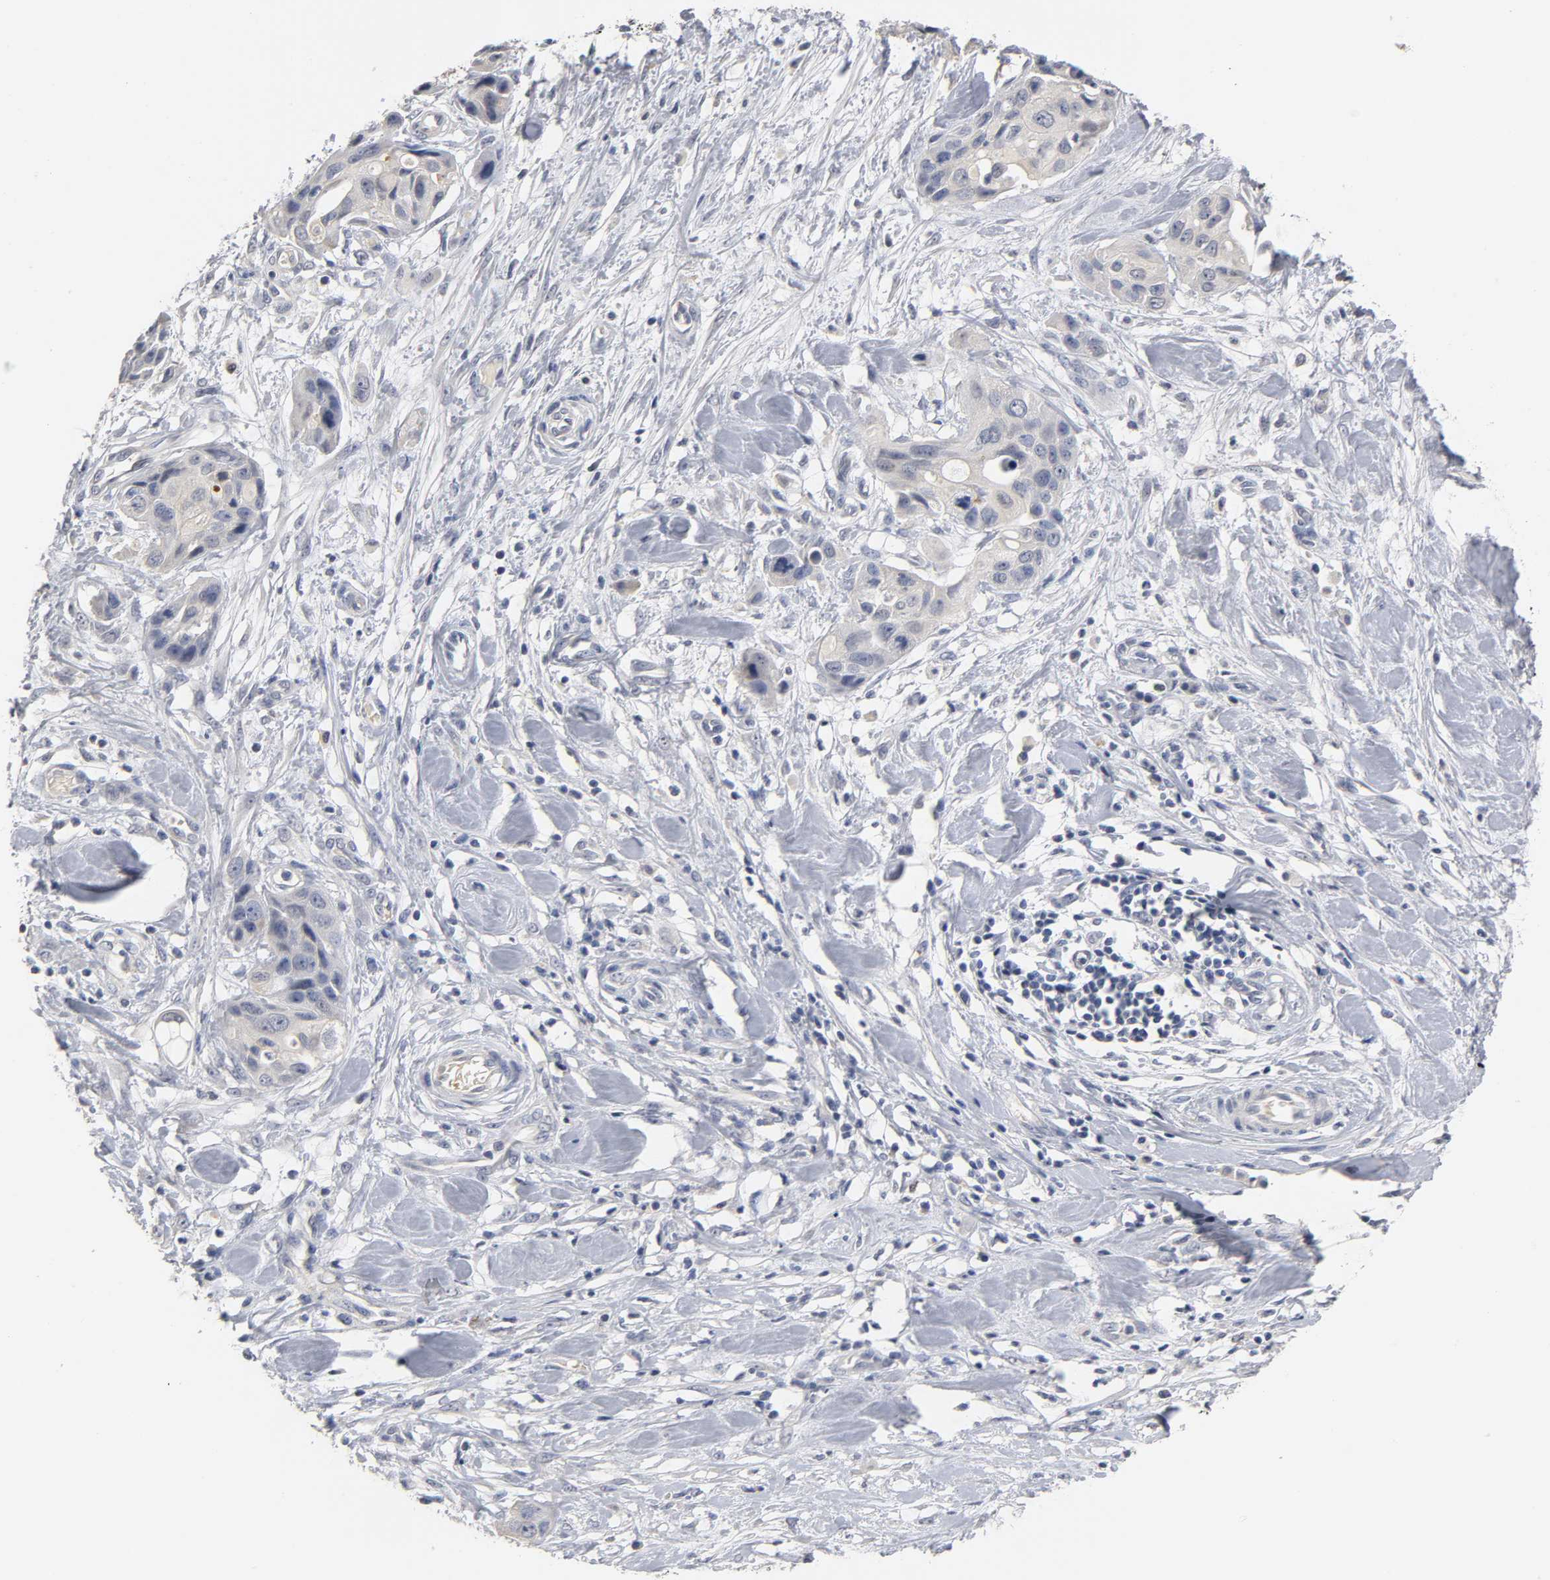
{"staining": {"intensity": "negative", "quantity": "none", "location": "none"}, "tissue": "pancreatic cancer", "cell_type": "Tumor cells", "image_type": "cancer", "snomed": [{"axis": "morphology", "description": "Adenocarcinoma, NOS"}, {"axis": "topography", "description": "Pancreas"}], "caption": "An IHC image of pancreatic cancer is shown. There is no staining in tumor cells of pancreatic cancer. The staining was performed using DAB to visualize the protein expression in brown, while the nuclei were stained in blue with hematoxylin (Magnification: 20x).", "gene": "OVOL1", "patient": {"sex": "female", "age": 60}}